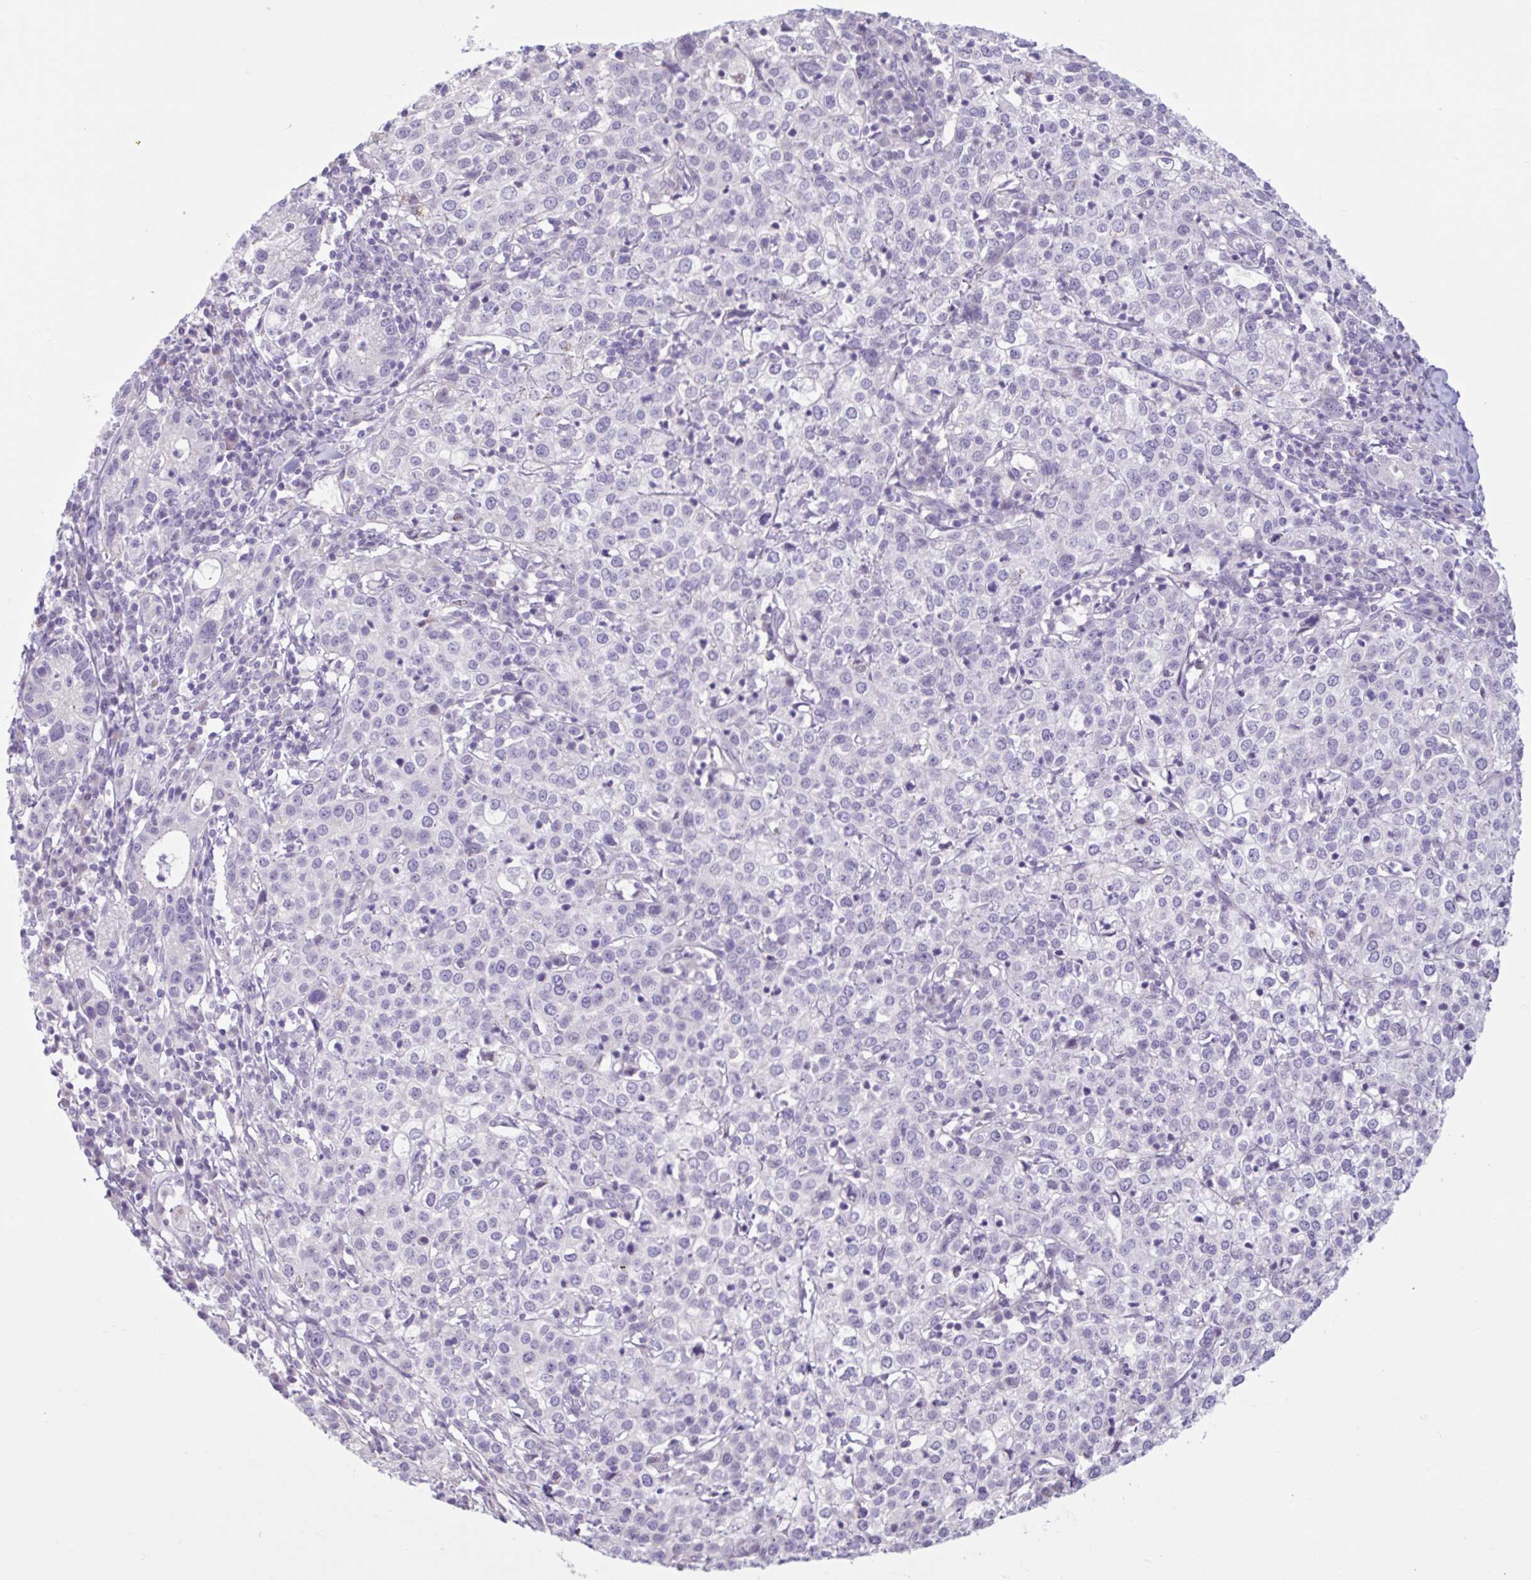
{"staining": {"intensity": "negative", "quantity": "none", "location": "none"}, "tissue": "cervical cancer", "cell_type": "Tumor cells", "image_type": "cancer", "snomed": [{"axis": "morphology", "description": "Normal tissue, NOS"}, {"axis": "morphology", "description": "Adenocarcinoma, NOS"}, {"axis": "topography", "description": "Cervix"}], "caption": "A high-resolution micrograph shows immunohistochemistry (IHC) staining of adenocarcinoma (cervical), which reveals no significant staining in tumor cells.", "gene": "CDH19", "patient": {"sex": "female", "age": 44}}